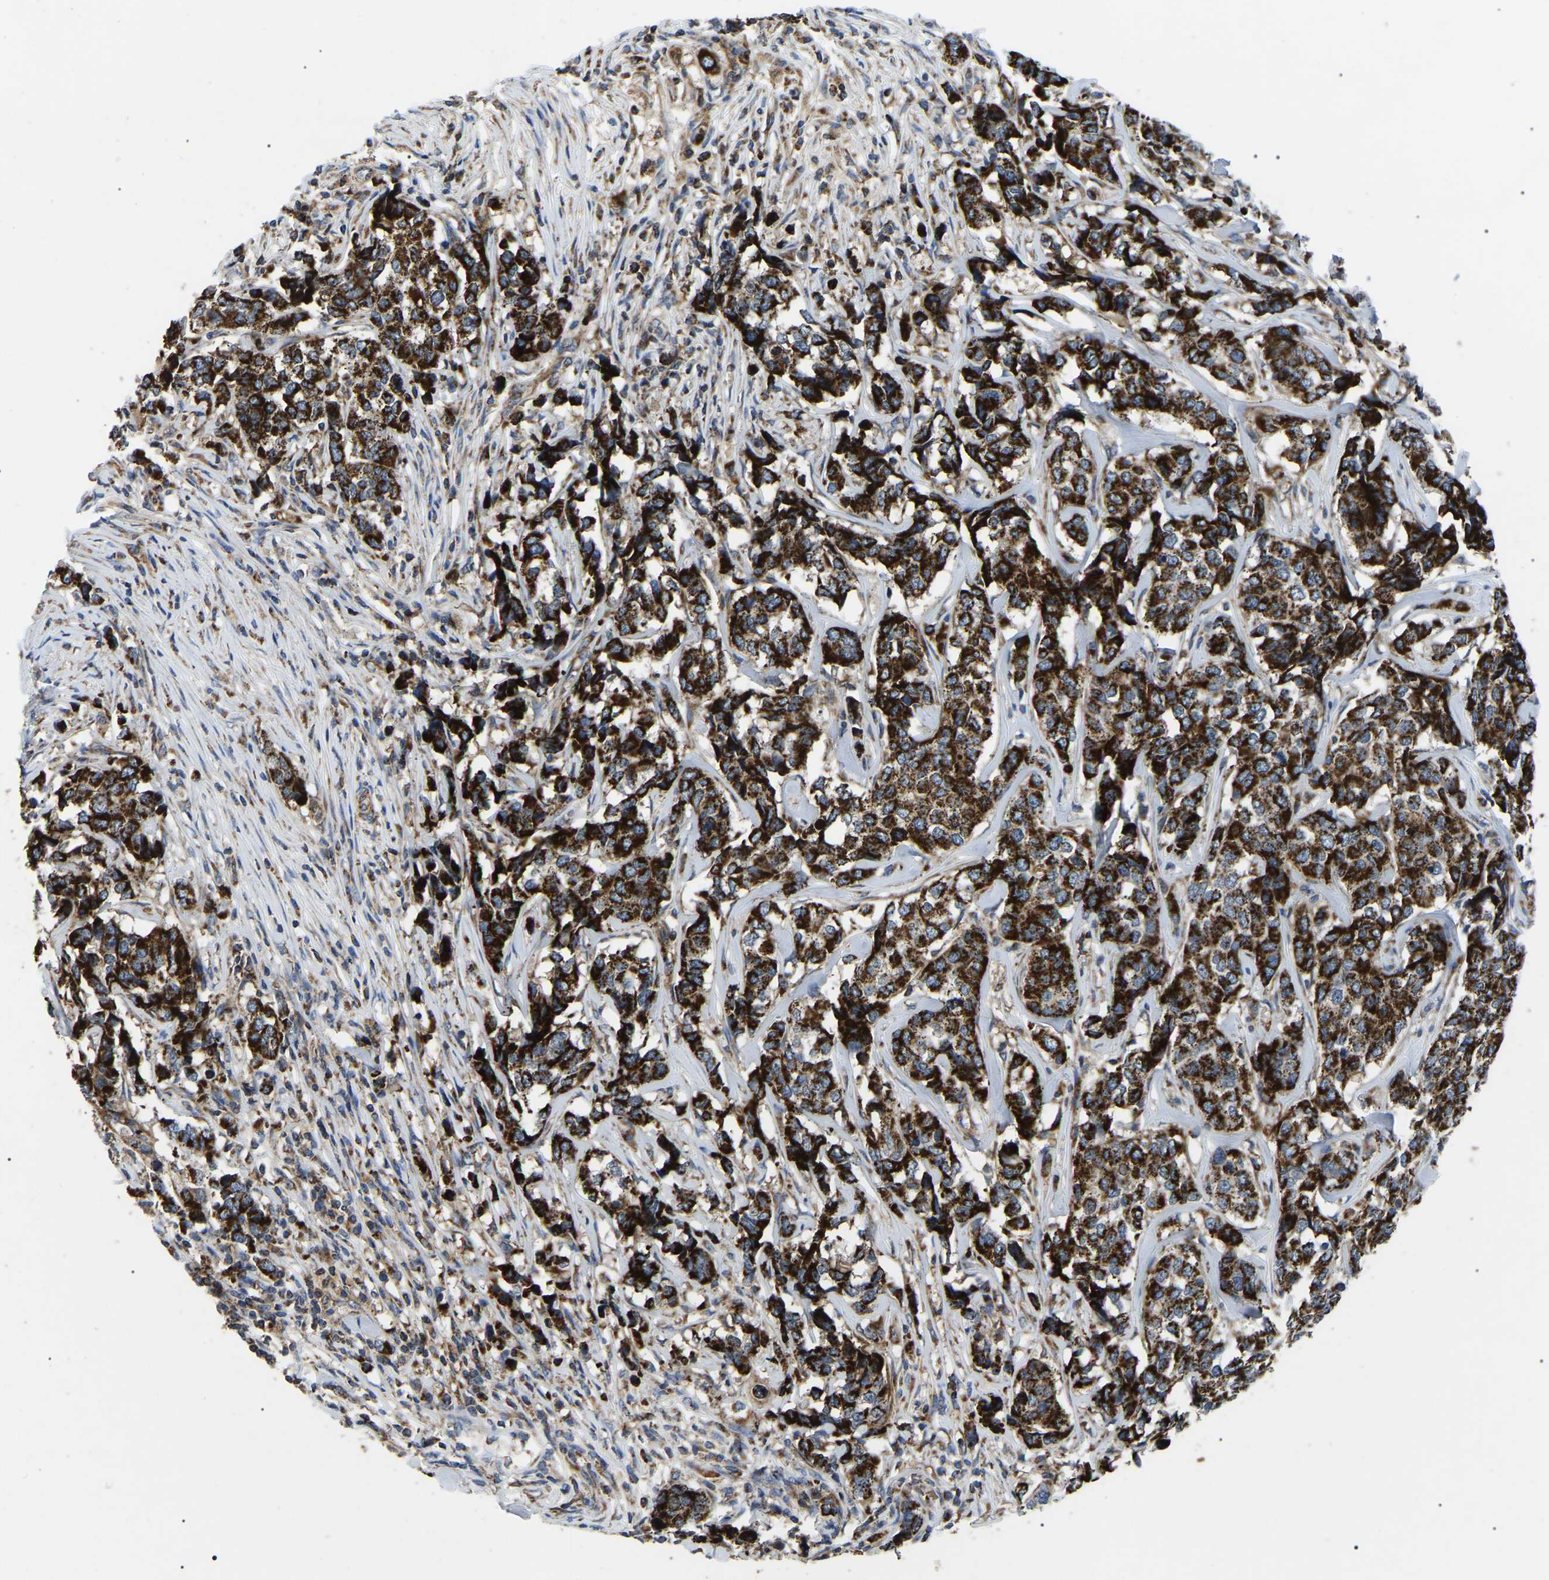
{"staining": {"intensity": "strong", "quantity": ">75%", "location": "cytoplasmic/membranous"}, "tissue": "breast cancer", "cell_type": "Tumor cells", "image_type": "cancer", "snomed": [{"axis": "morphology", "description": "Lobular carcinoma"}, {"axis": "topography", "description": "Breast"}], "caption": "Human breast cancer stained with a brown dye exhibits strong cytoplasmic/membranous positive expression in about >75% of tumor cells.", "gene": "PPM1E", "patient": {"sex": "female", "age": 59}}